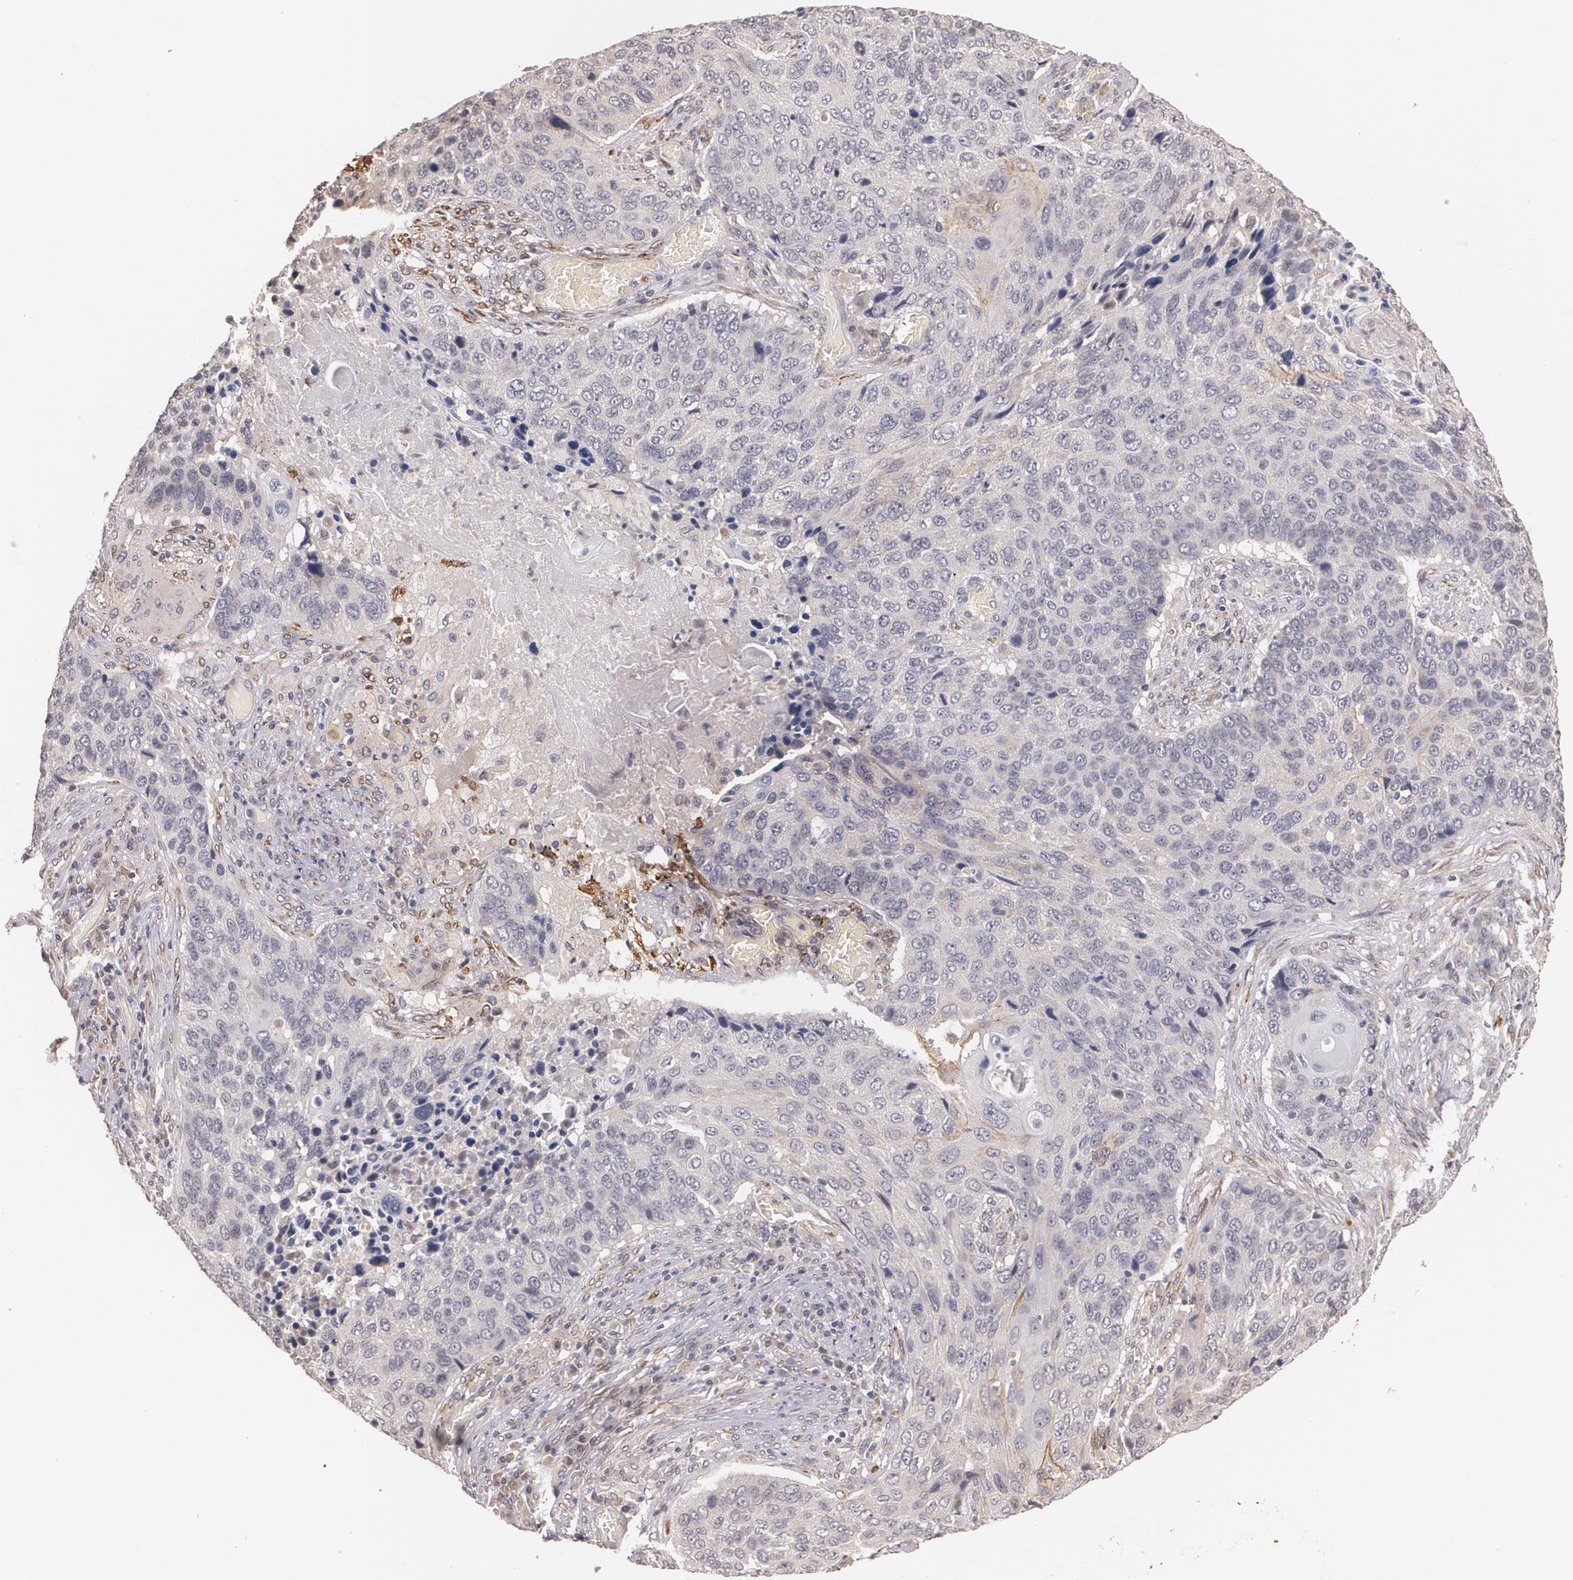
{"staining": {"intensity": "weak", "quantity": "<25%", "location": "cytoplasmic/membranous"}, "tissue": "lung cancer", "cell_type": "Tumor cells", "image_type": "cancer", "snomed": [{"axis": "morphology", "description": "Squamous cell carcinoma, NOS"}, {"axis": "topography", "description": "Lung"}], "caption": "An image of human lung cancer is negative for staining in tumor cells.", "gene": "IFNGR2", "patient": {"sex": "male", "age": 68}}